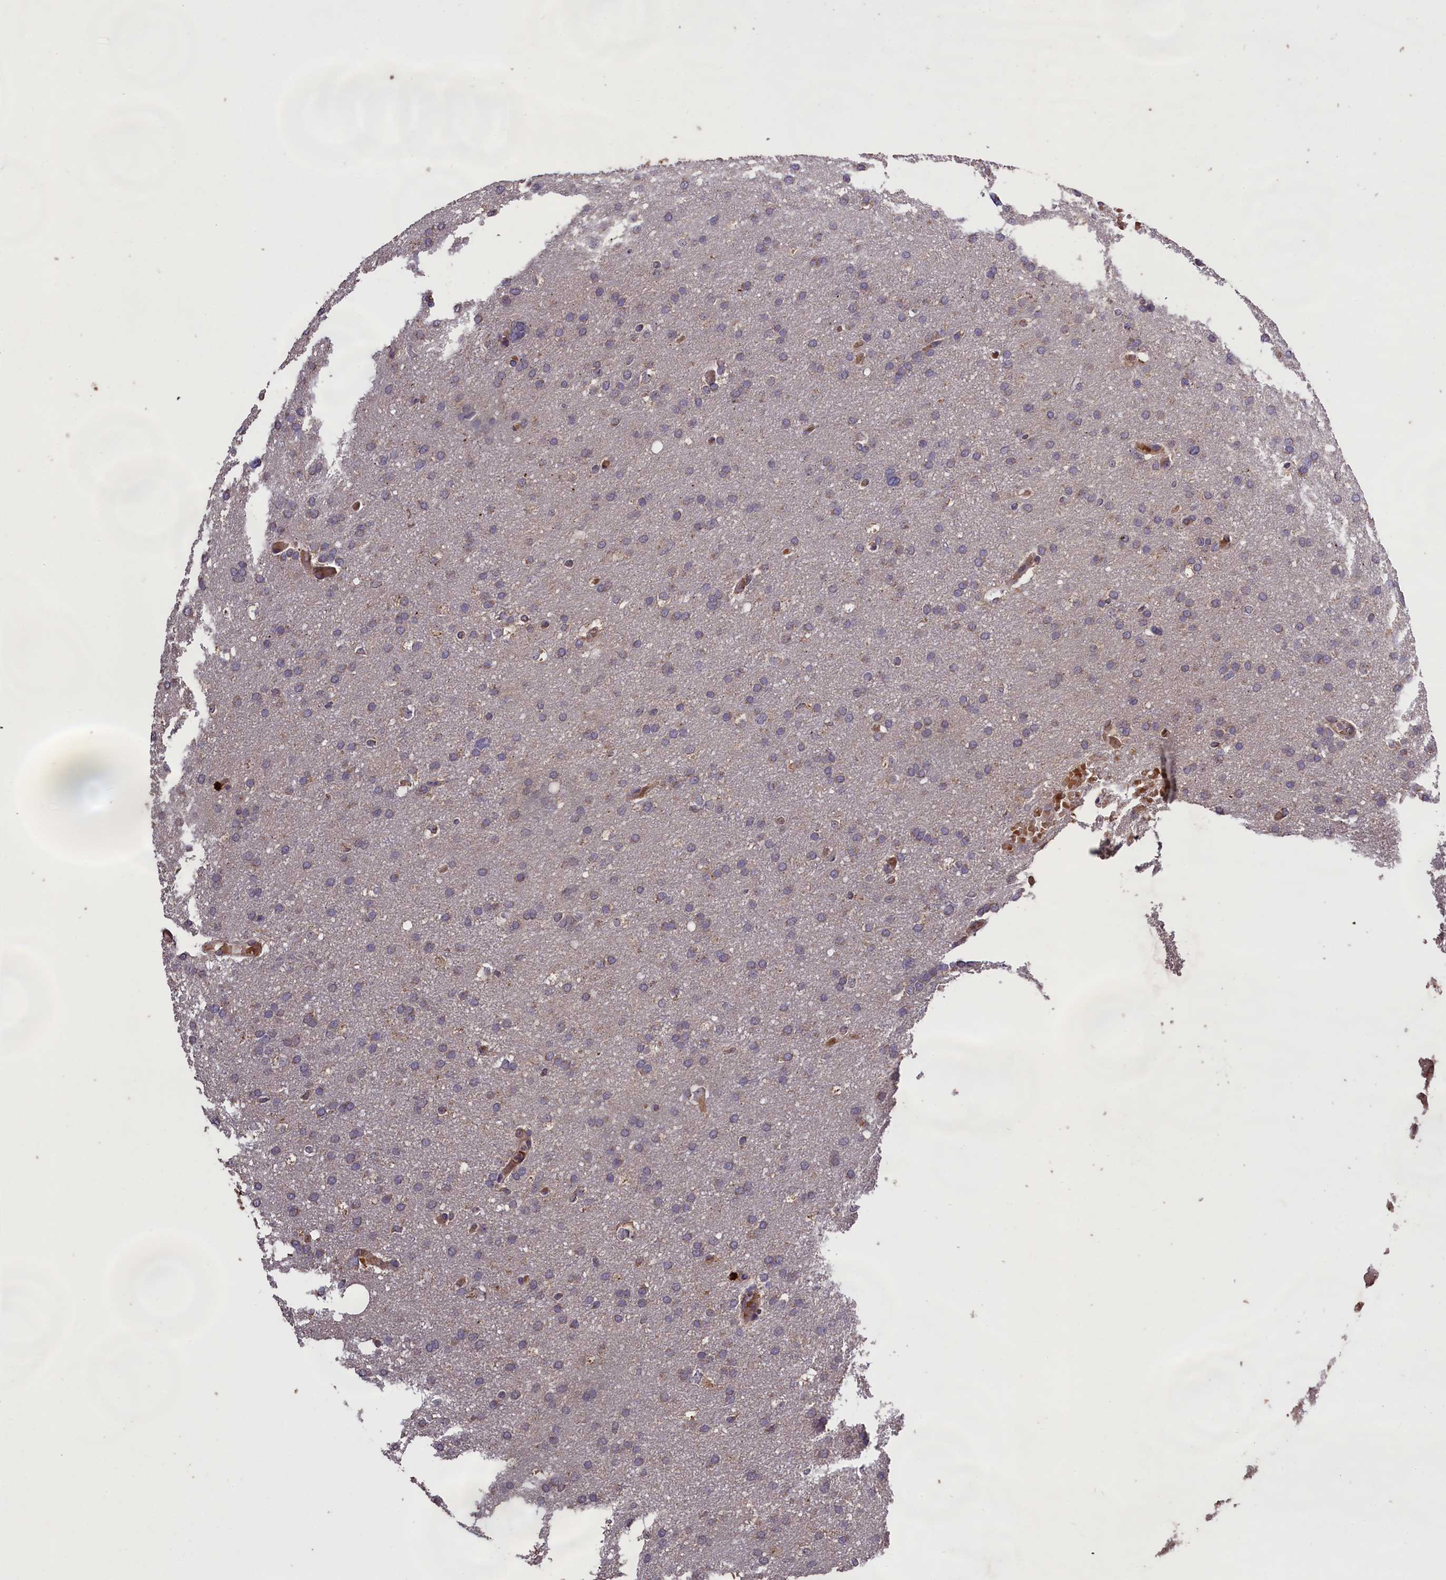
{"staining": {"intensity": "negative", "quantity": "none", "location": "none"}, "tissue": "glioma", "cell_type": "Tumor cells", "image_type": "cancer", "snomed": [{"axis": "morphology", "description": "Glioma, malignant, High grade"}, {"axis": "topography", "description": "Cerebral cortex"}], "caption": "The photomicrograph displays no significant positivity in tumor cells of glioma. (DAB IHC, high magnification).", "gene": "CLRN2", "patient": {"sex": "female", "age": 36}}